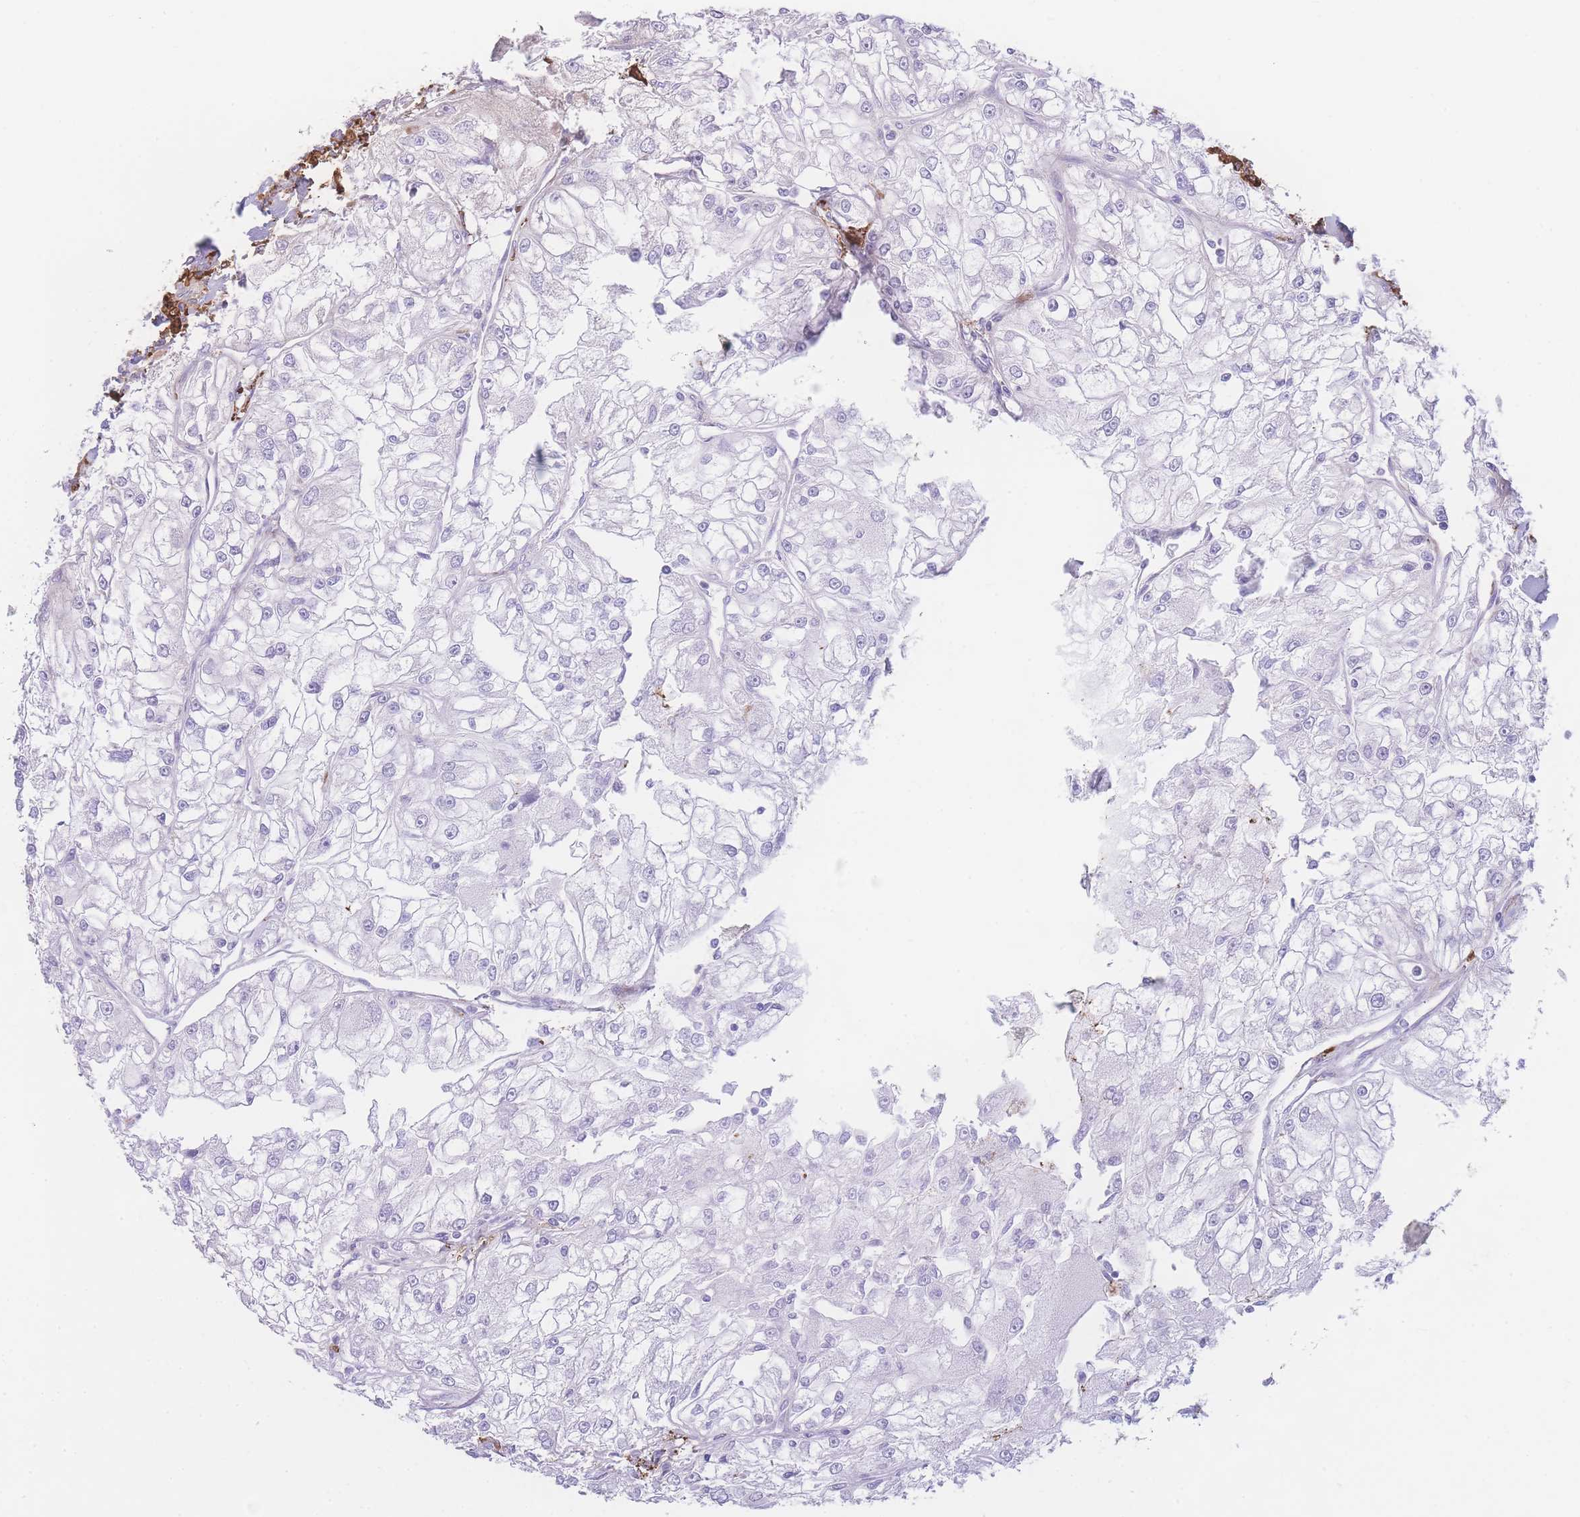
{"staining": {"intensity": "negative", "quantity": "none", "location": "none"}, "tissue": "renal cancer", "cell_type": "Tumor cells", "image_type": "cancer", "snomed": [{"axis": "morphology", "description": "Adenocarcinoma, NOS"}, {"axis": "topography", "description": "Kidney"}], "caption": "Renal cancer was stained to show a protein in brown. There is no significant expression in tumor cells.", "gene": "NBEAL1", "patient": {"sex": "female", "age": 72}}